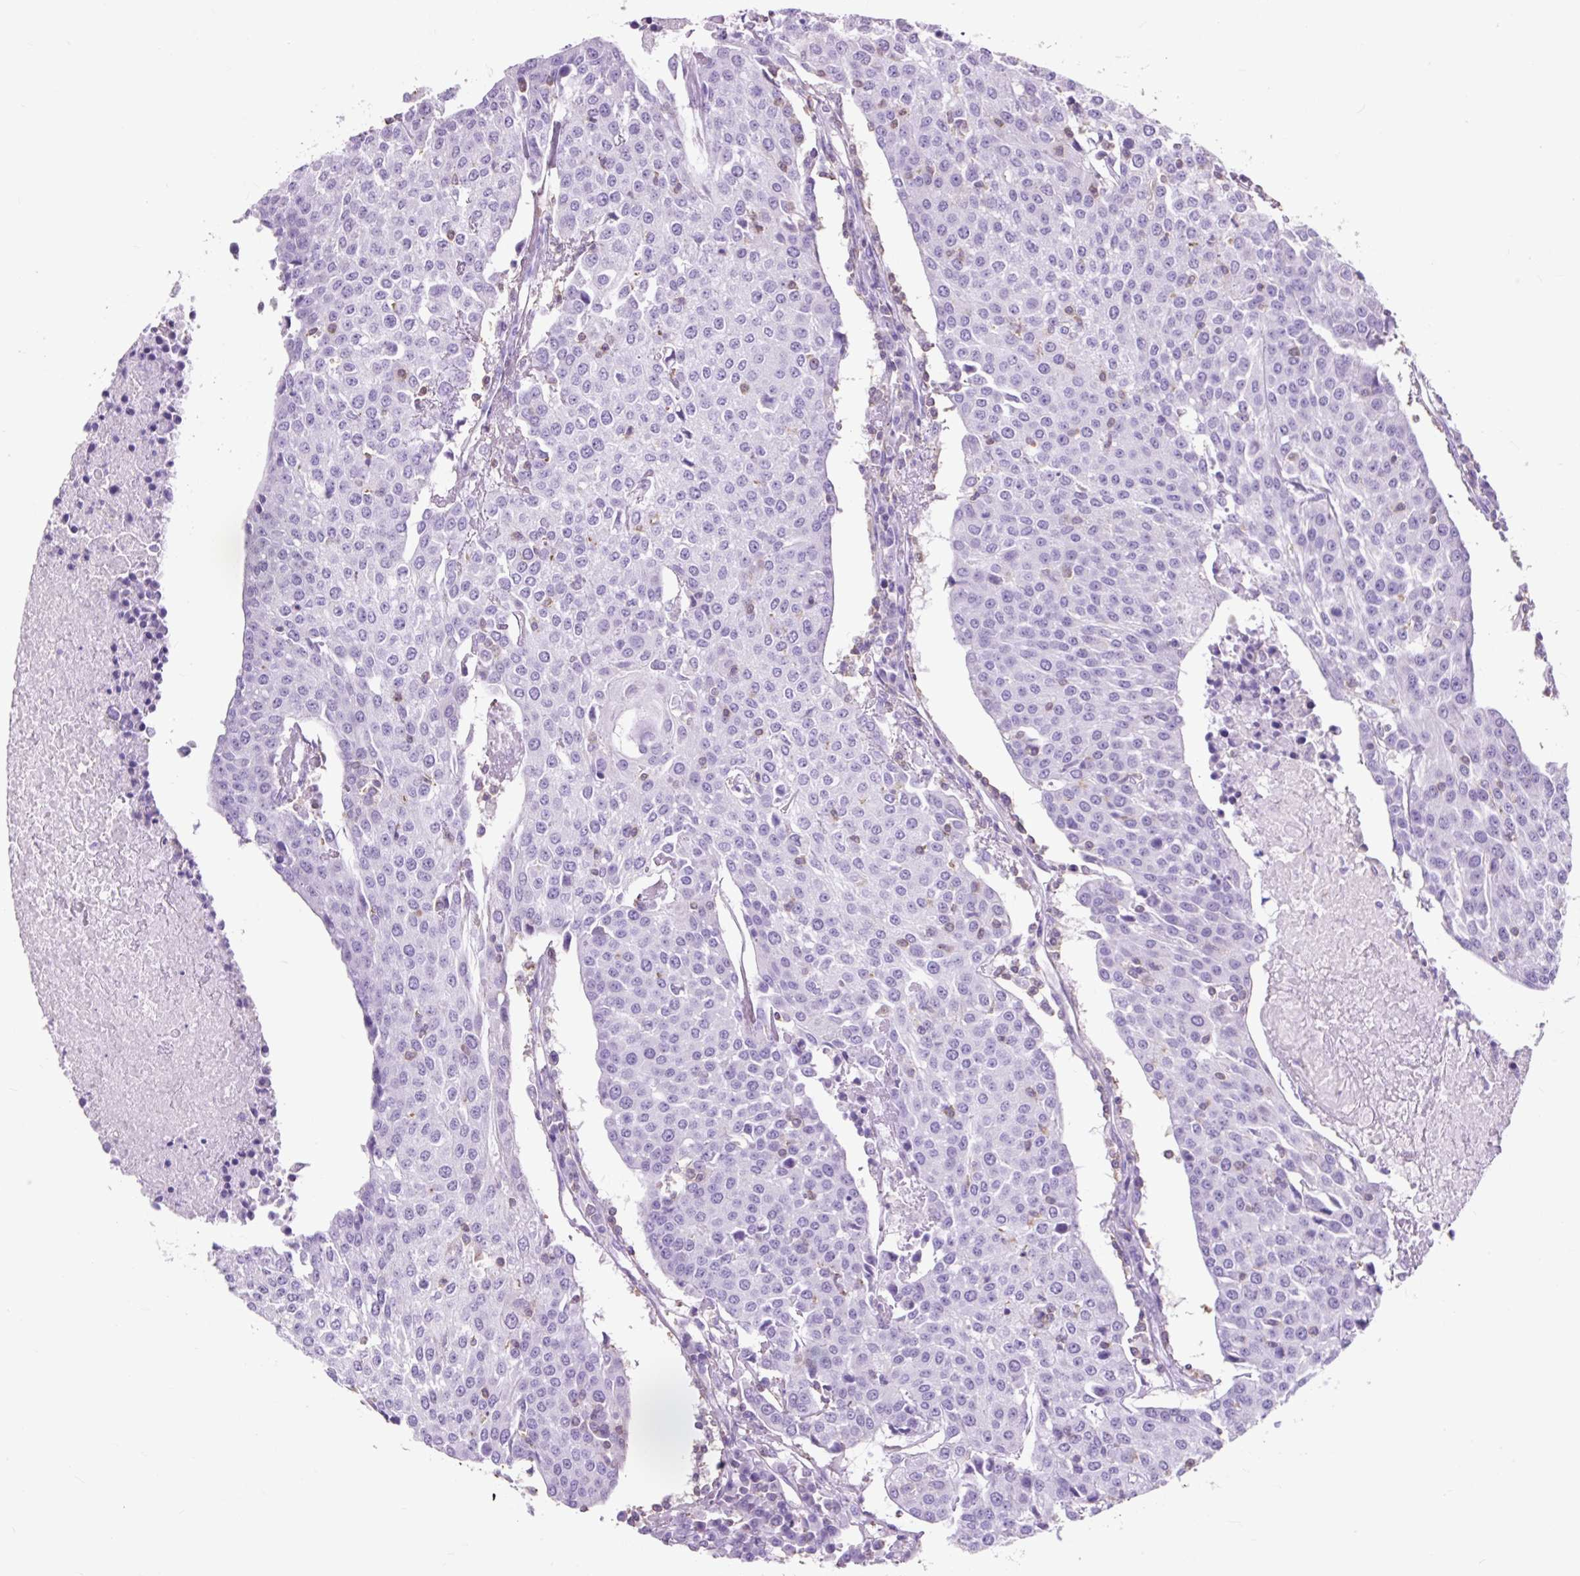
{"staining": {"intensity": "negative", "quantity": "none", "location": "none"}, "tissue": "urothelial cancer", "cell_type": "Tumor cells", "image_type": "cancer", "snomed": [{"axis": "morphology", "description": "Urothelial carcinoma, High grade"}, {"axis": "topography", "description": "Urinary bladder"}], "caption": "Urothelial cancer was stained to show a protein in brown. There is no significant positivity in tumor cells.", "gene": "OR10A7", "patient": {"sex": "female", "age": 85}}